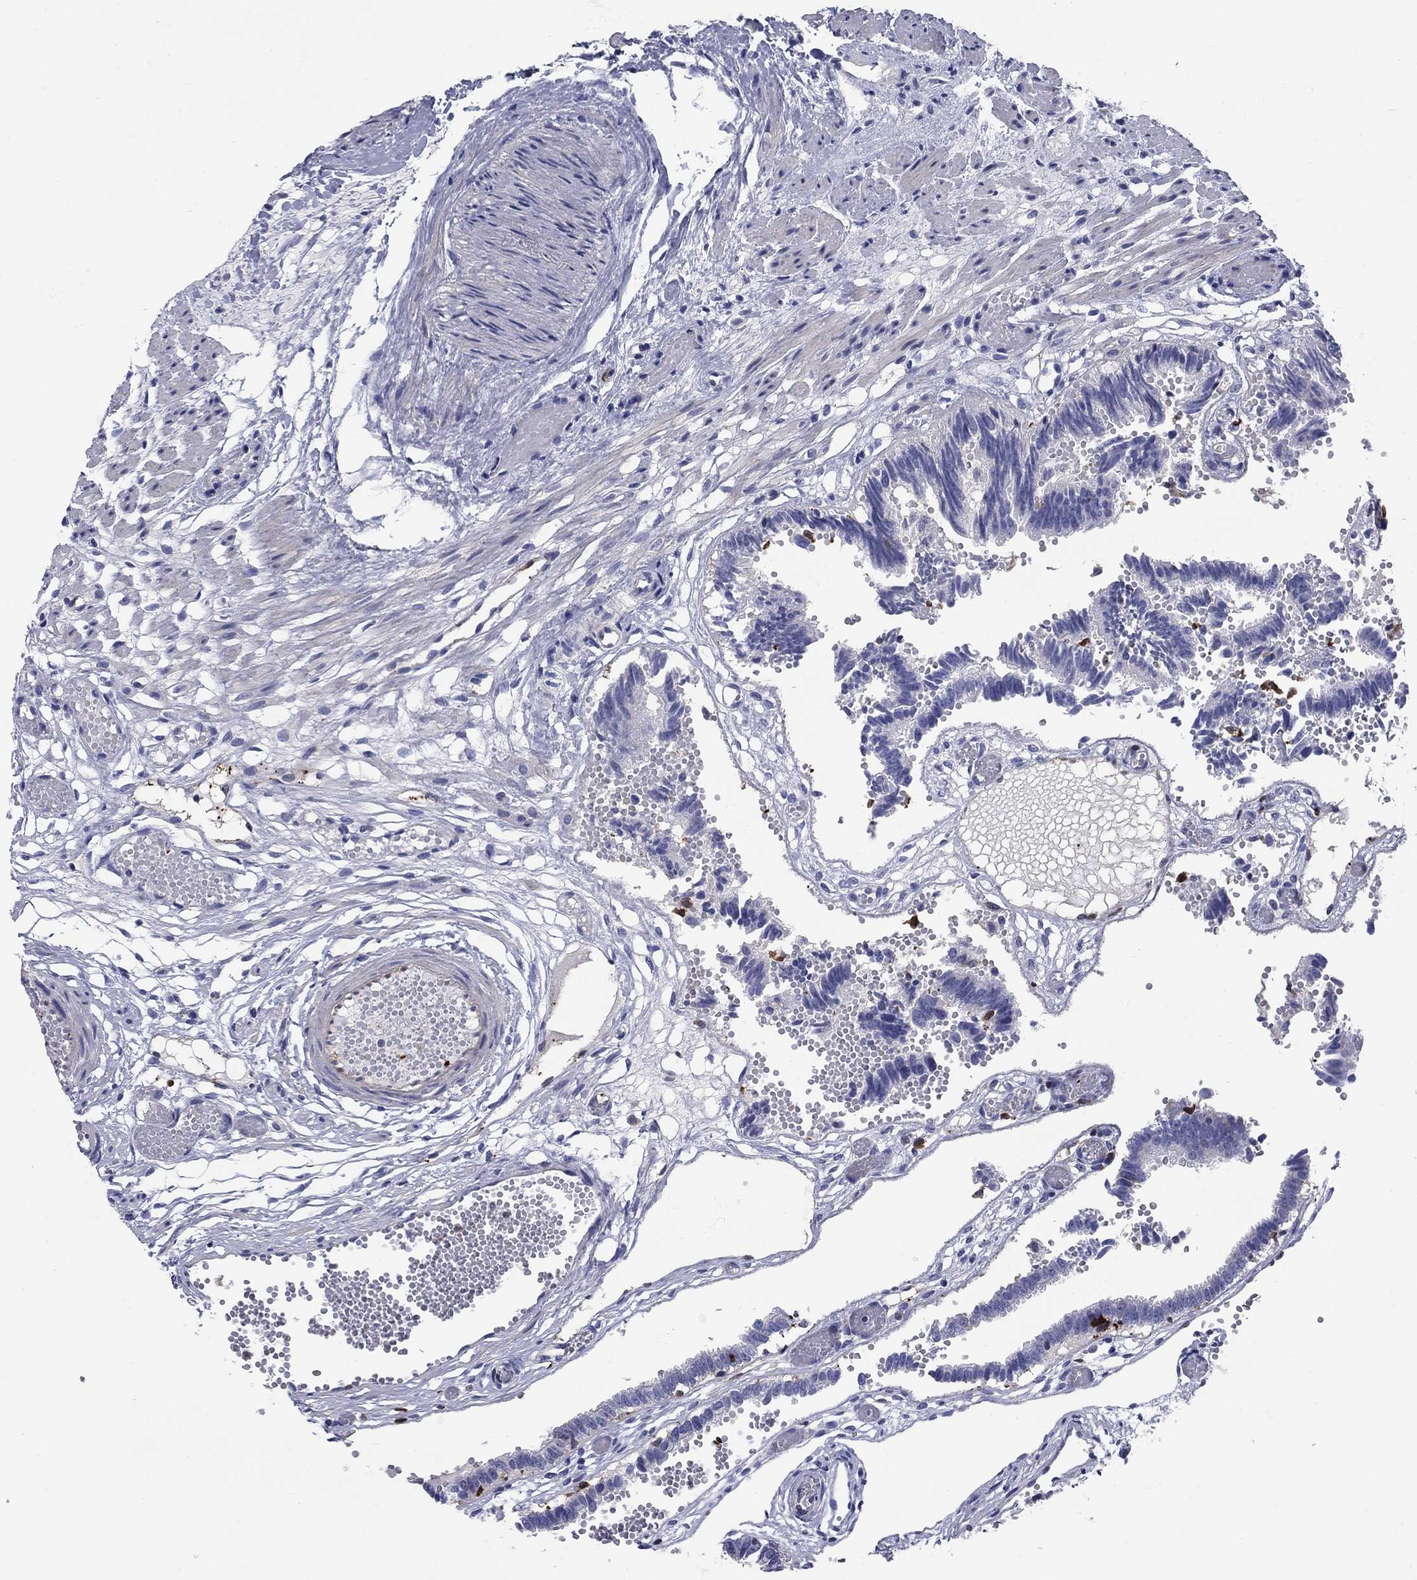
{"staining": {"intensity": "negative", "quantity": "none", "location": "none"}, "tissue": "fallopian tube", "cell_type": "Glandular cells", "image_type": "normal", "snomed": [{"axis": "morphology", "description": "Normal tissue, NOS"}, {"axis": "topography", "description": "Fallopian tube"}], "caption": "Glandular cells are negative for brown protein staining in unremarkable fallopian tube. (DAB immunohistochemistry visualized using brightfield microscopy, high magnification).", "gene": "STMN1", "patient": {"sex": "female", "age": 37}}